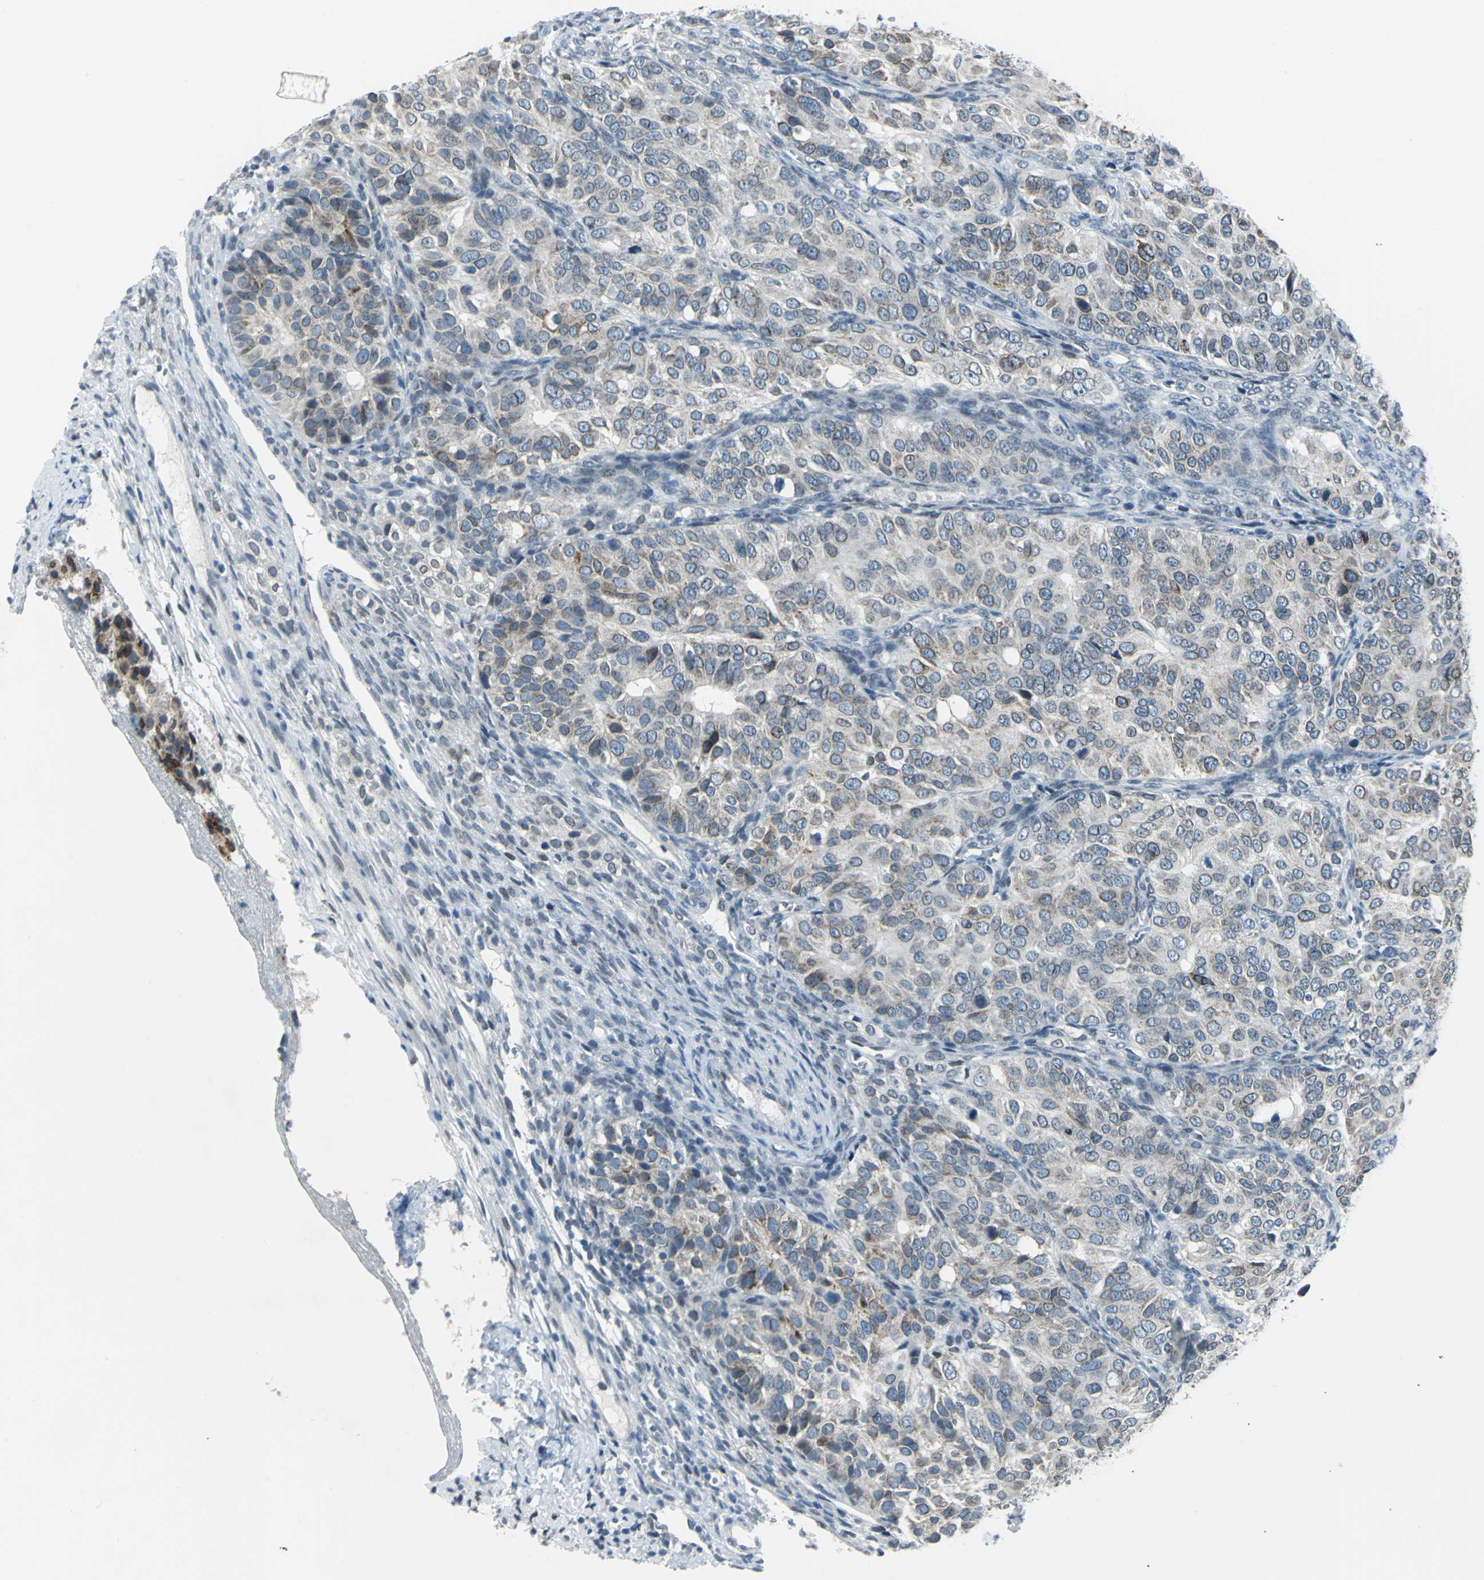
{"staining": {"intensity": "weak", "quantity": "25%-75%", "location": "cytoplasmic/membranous"}, "tissue": "ovarian cancer", "cell_type": "Tumor cells", "image_type": "cancer", "snomed": [{"axis": "morphology", "description": "Carcinoma, endometroid"}, {"axis": "topography", "description": "Ovary"}], "caption": "Immunohistochemistry image of human ovarian endometroid carcinoma stained for a protein (brown), which displays low levels of weak cytoplasmic/membranous staining in approximately 25%-75% of tumor cells.", "gene": "SNUPN", "patient": {"sex": "female", "age": 51}}